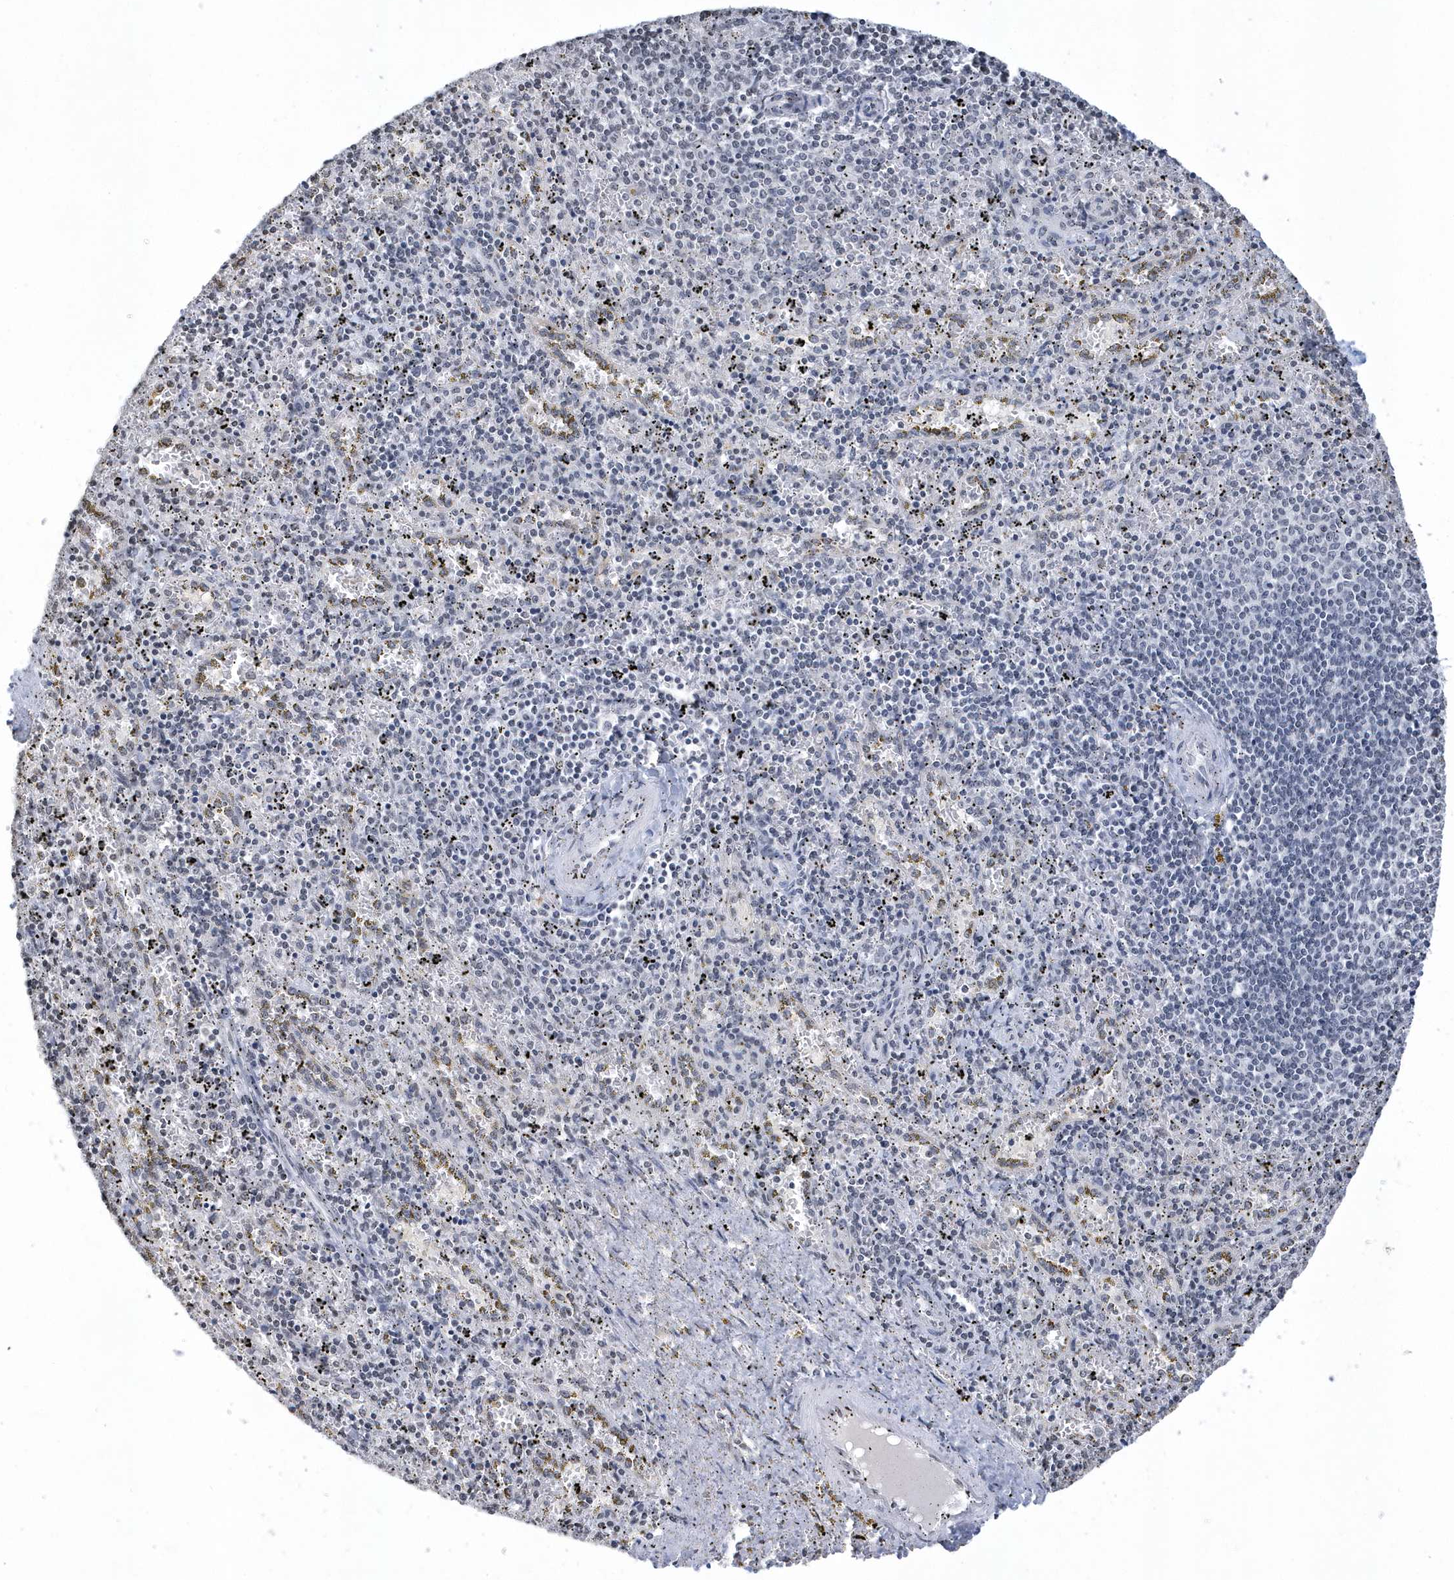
{"staining": {"intensity": "negative", "quantity": "none", "location": "none"}, "tissue": "spleen", "cell_type": "Cells in red pulp", "image_type": "normal", "snomed": [{"axis": "morphology", "description": "Normal tissue, NOS"}, {"axis": "topography", "description": "Spleen"}], "caption": "High power microscopy photomicrograph of an immunohistochemistry (IHC) histopathology image of normal spleen, revealing no significant expression in cells in red pulp. (Stains: DAB (3,3'-diaminobenzidine) immunohistochemistry with hematoxylin counter stain, Microscopy: brightfield microscopy at high magnification).", "gene": "VWA5B2", "patient": {"sex": "male", "age": 11}}